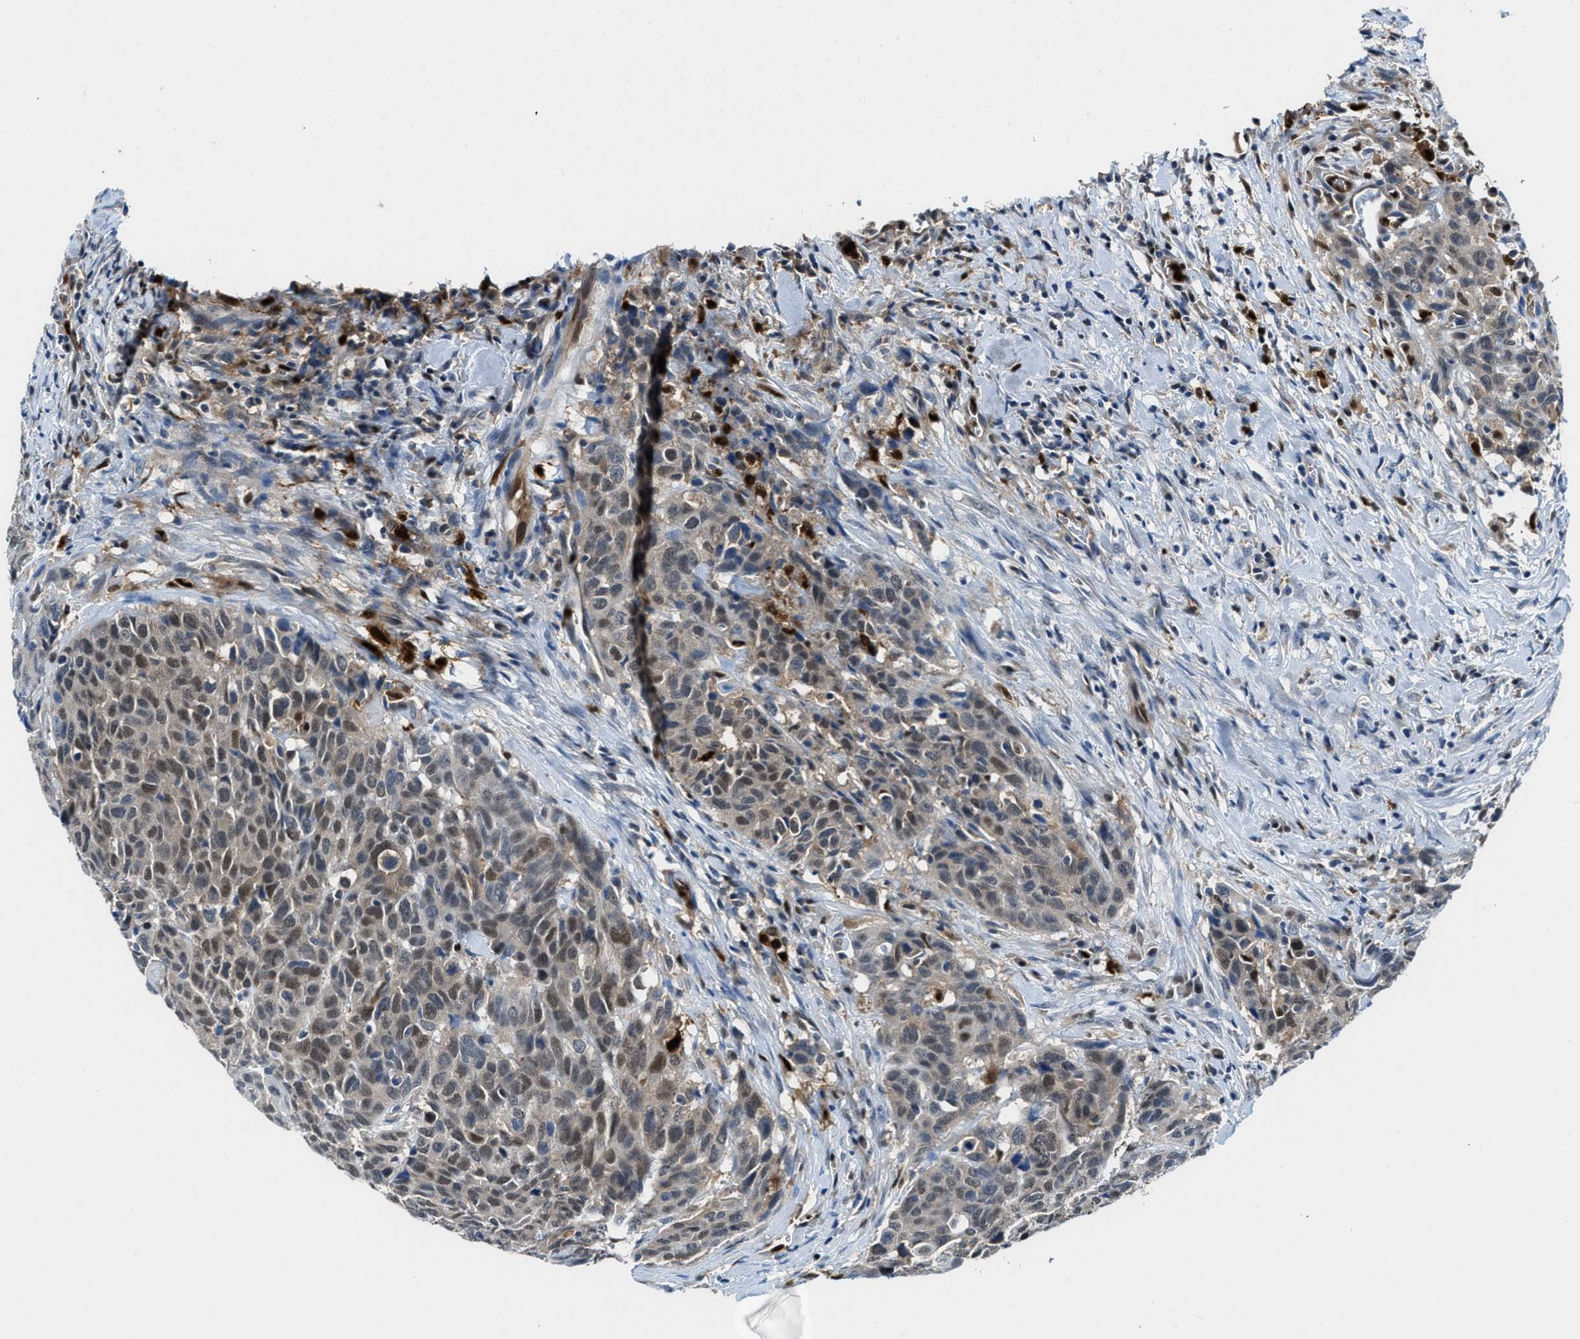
{"staining": {"intensity": "weak", "quantity": ">75%", "location": "nuclear"}, "tissue": "head and neck cancer", "cell_type": "Tumor cells", "image_type": "cancer", "snomed": [{"axis": "morphology", "description": "Squamous cell carcinoma, NOS"}, {"axis": "topography", "description": "Head-Neck"}], "caption": "The immunohistochemical stain shows weak nuclear staining in tumor cells of head and neck squamous cell carcinoma tissue. (DAB IHC with brightfield microscopy, high magnification).", "gene": "LTA4H", "patient": {"sex": "male", "age": 66}}